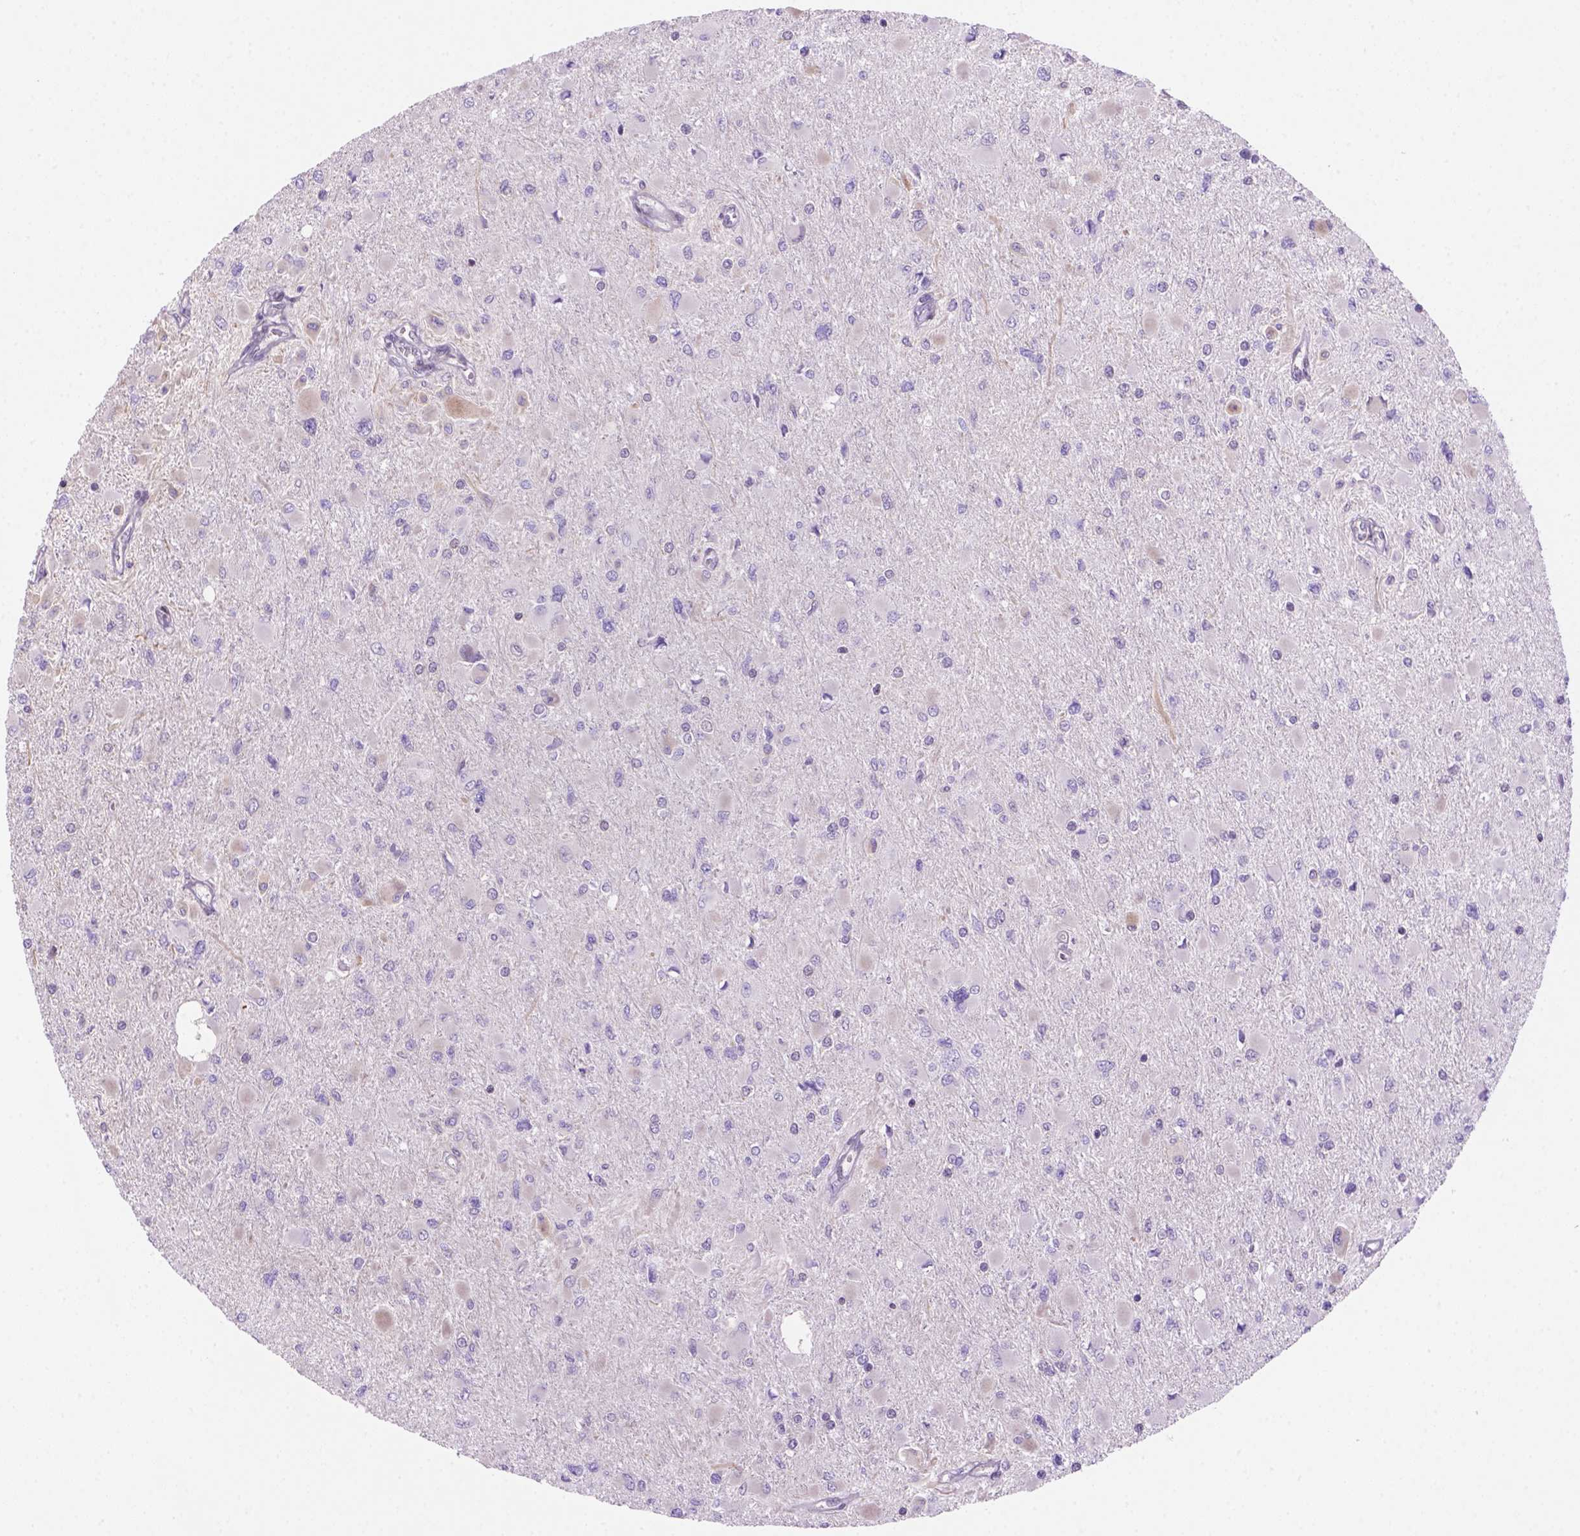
{"staining": {"intensity": "negative", "quantity": "none", "location": "none"}, "tissue": "glioma", "cell_type": "Tumor cells", "image_type": "cancer", "snomed": [{"axis": "morphology", "description": "Glioma, malignant, High grade"}, {"axis": "topography", "description": "Cerebral cortex"}], "caption": "A high-resolution micrograph shows IHC staining of glioma, which displays no significant positivity in tumor cells.", "gene": "MGMT", "patient": {"sex": "female", "age": 36}}